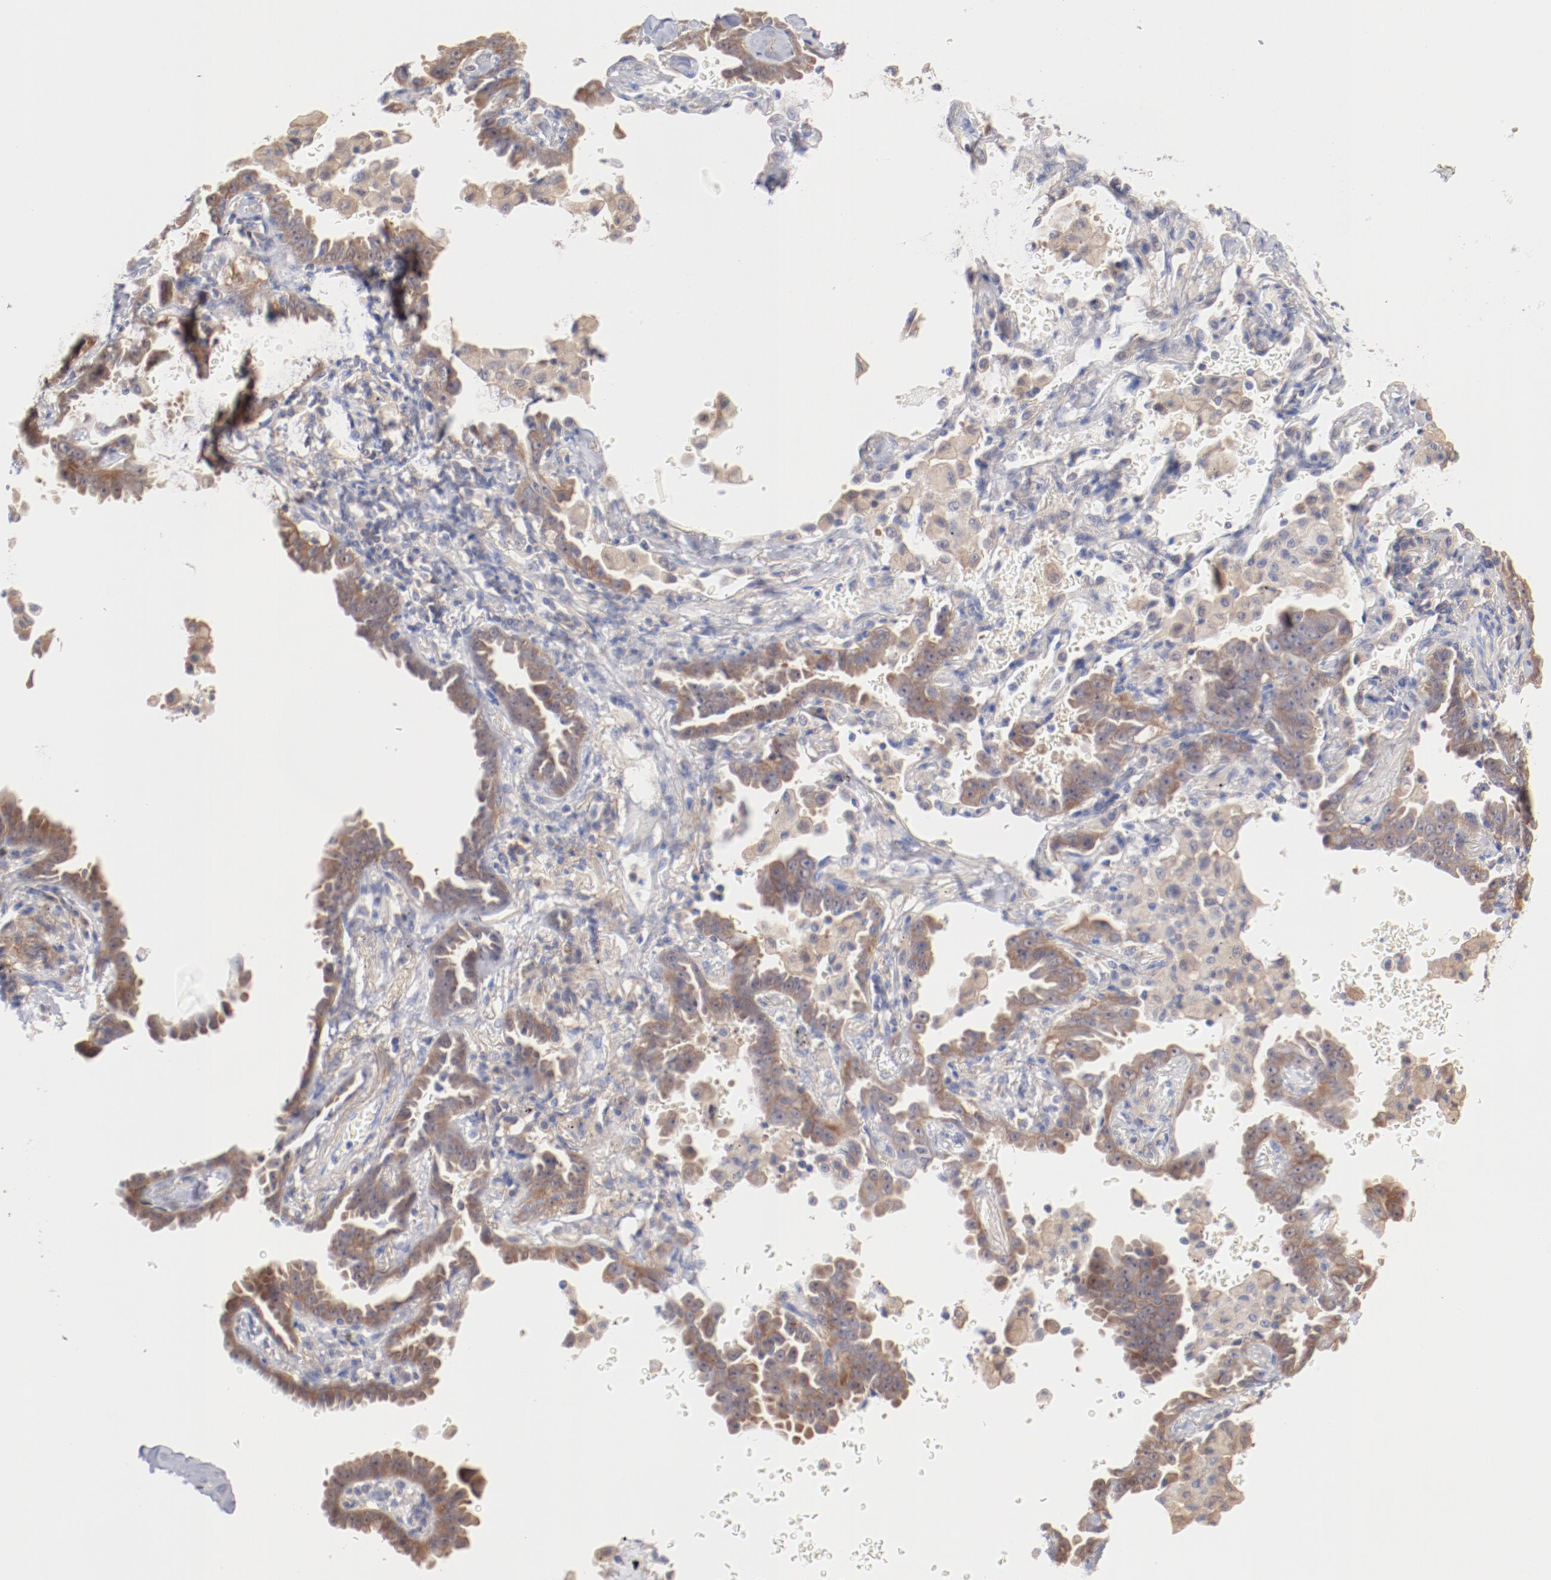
{"staining": {"intensity": "weak", "quantity": ">75%", "location": "cytoplasmic/membranous"}, "tissue": "lung cancer", "cell_type": "Tumor cells", "image_type": "cancer", "snomed": [{"axis": "morphology", "description": "Adenocarcinoma, NOS"}, {"axis": "topography", "description": "Lung"}], "caption": "High-power microscopy captured an IHC photomicrograph of lung cancer, revealing weak cytoplasmic/membranous staining in approximately >75% of tumor cells. (DAB (3,3'-diaminobenzidine) = brown stain, brightfield microscopy at high magnification).", "gene": "SETD3", "patient": {"sex": "female", "age": 64}}